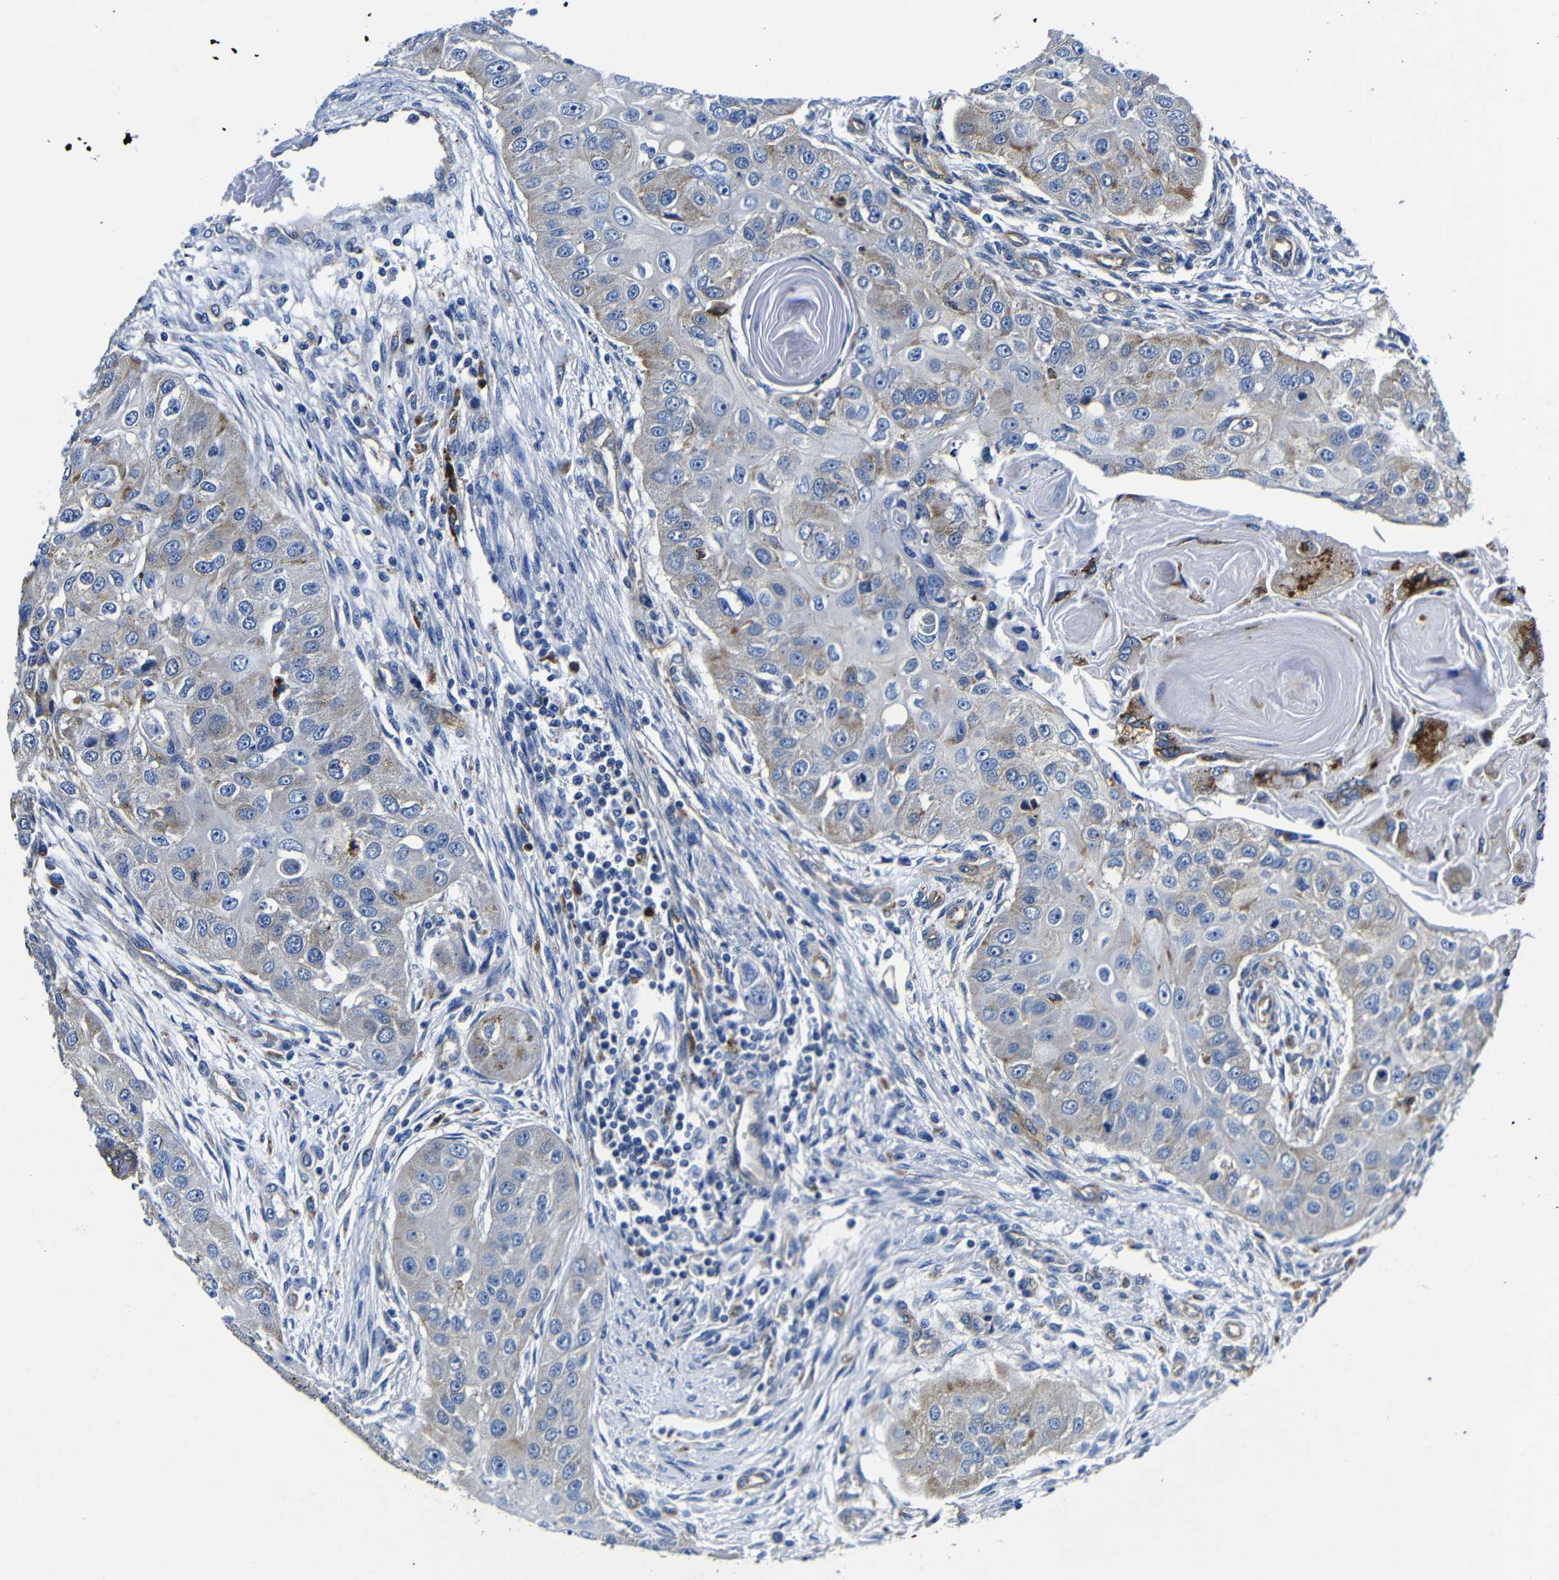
{"staining": {"intensity": "weak", "quantity": "<25%", "location": "cytoplasmic/membranous"}, "tissue": "head and neck cancer", "cell_type": "Tumor cells", "image_type": "cancer", "snomed": [{"axis": "morphology", "description": "Normal tissue, NOS"}, {"axis": "morphology", "description": "Squamous cell carcinoma, NOS"}, {"axis": "topography", "description": "Skeletal muscle"}, {"axis": "topography", "description": "Head-Neck"}], "caption": "Photomicrograph shows no significant protein expression in tumor cells of head and neck cancer.", "gene": "GIMAP2", "patient": {"sex": "male", "age": 51}}